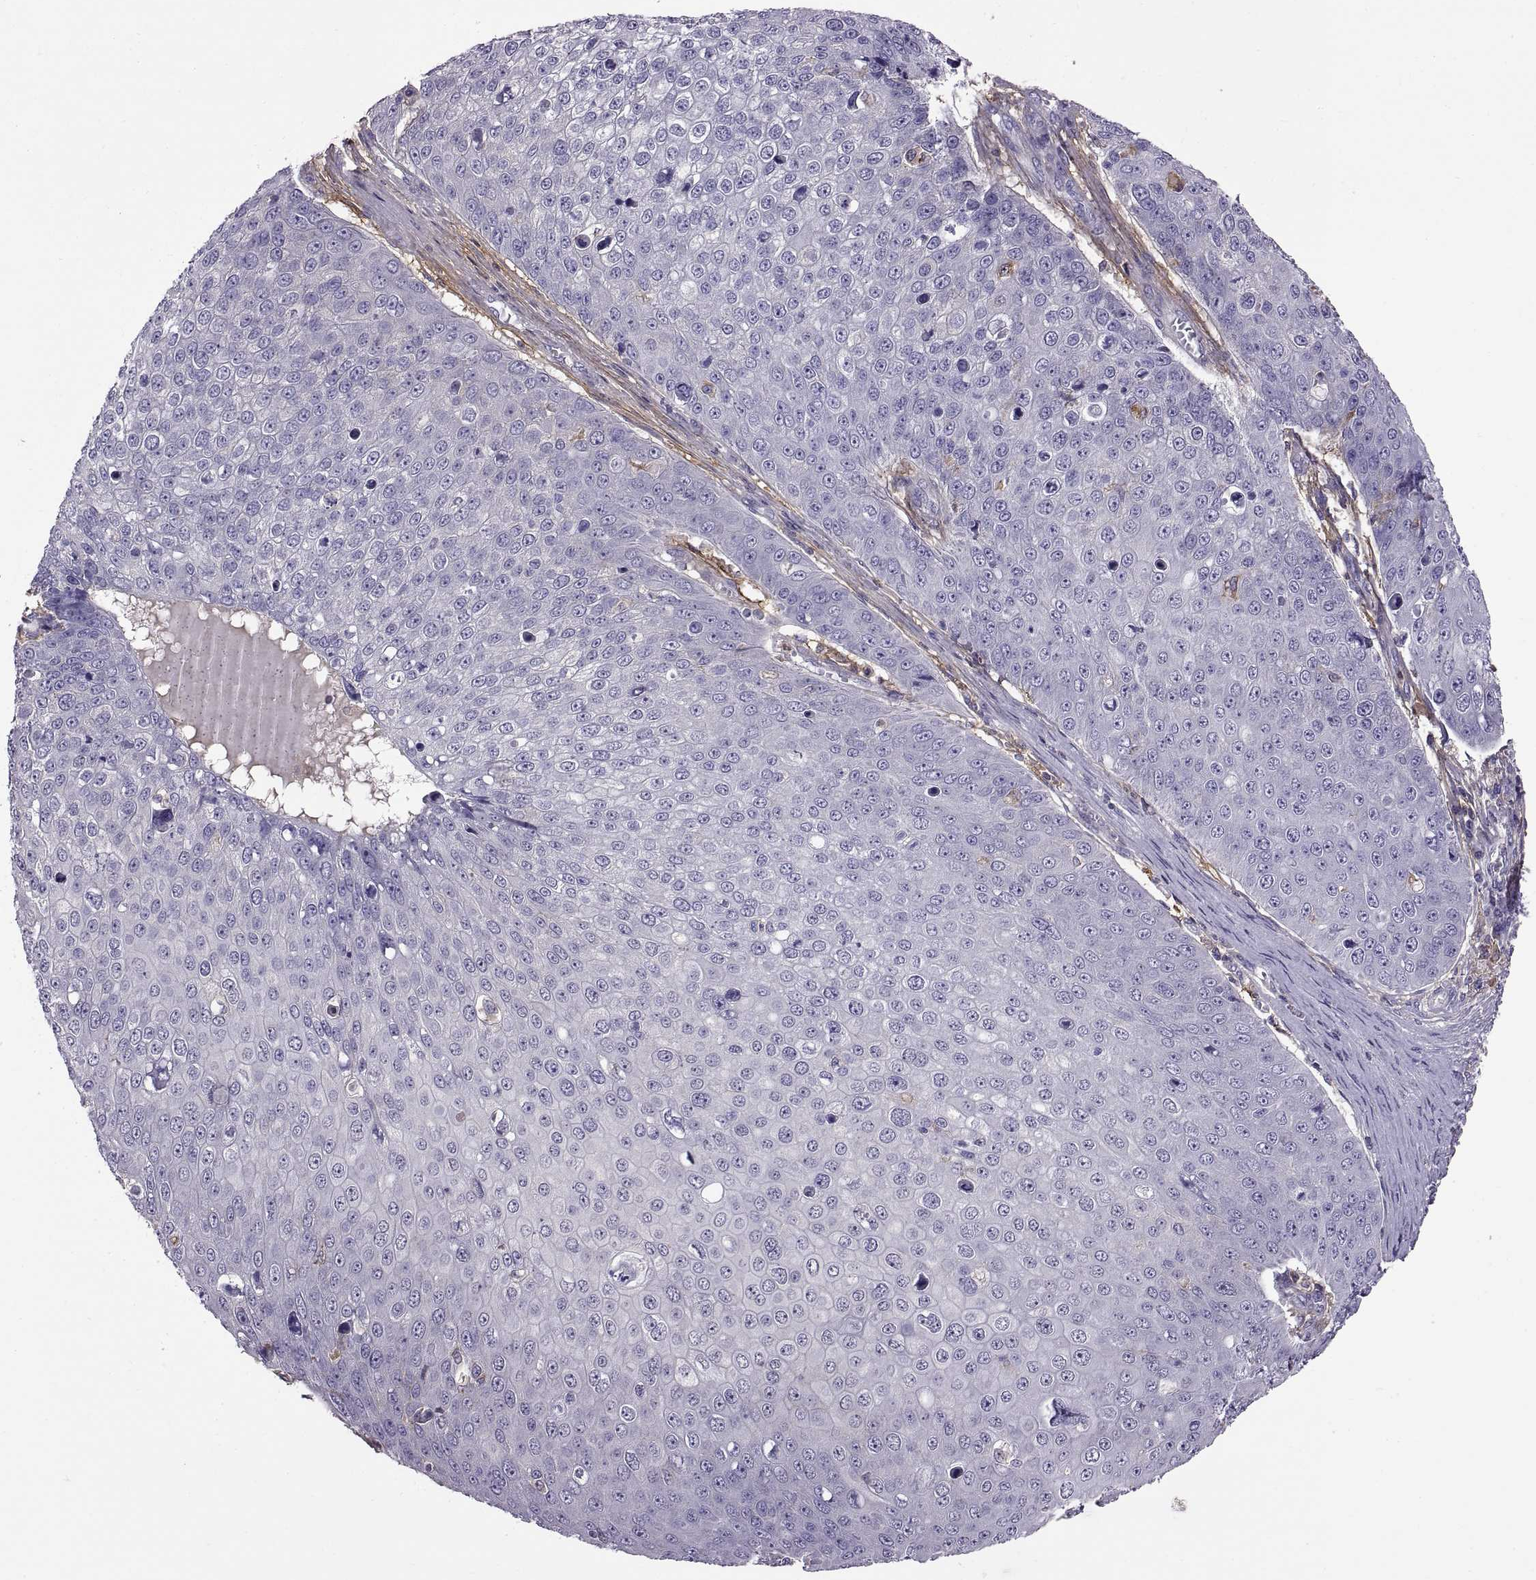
{"staining": {"intensity": "negative", "quantity": "none", "location": "none"}, "tissue": "skin cancer", "cell_type": "Tumor cells", "image_type": "cancer", "snomed": [{"axis": "morphology", "description": "Squamous cell carcinoma, NOS"}, {"axis": "topography", "description": "Skin"}], "caption": "Immunohistochemistry (IHC) micrograph of neoplastic tissue: human skin cancer stained with DAB (3,3'-diaminobenzidine) reveals no significant protein expression in tumor cells.", "gene": "EMILIN2", "patient": {"sex": "male", "age": 71}}